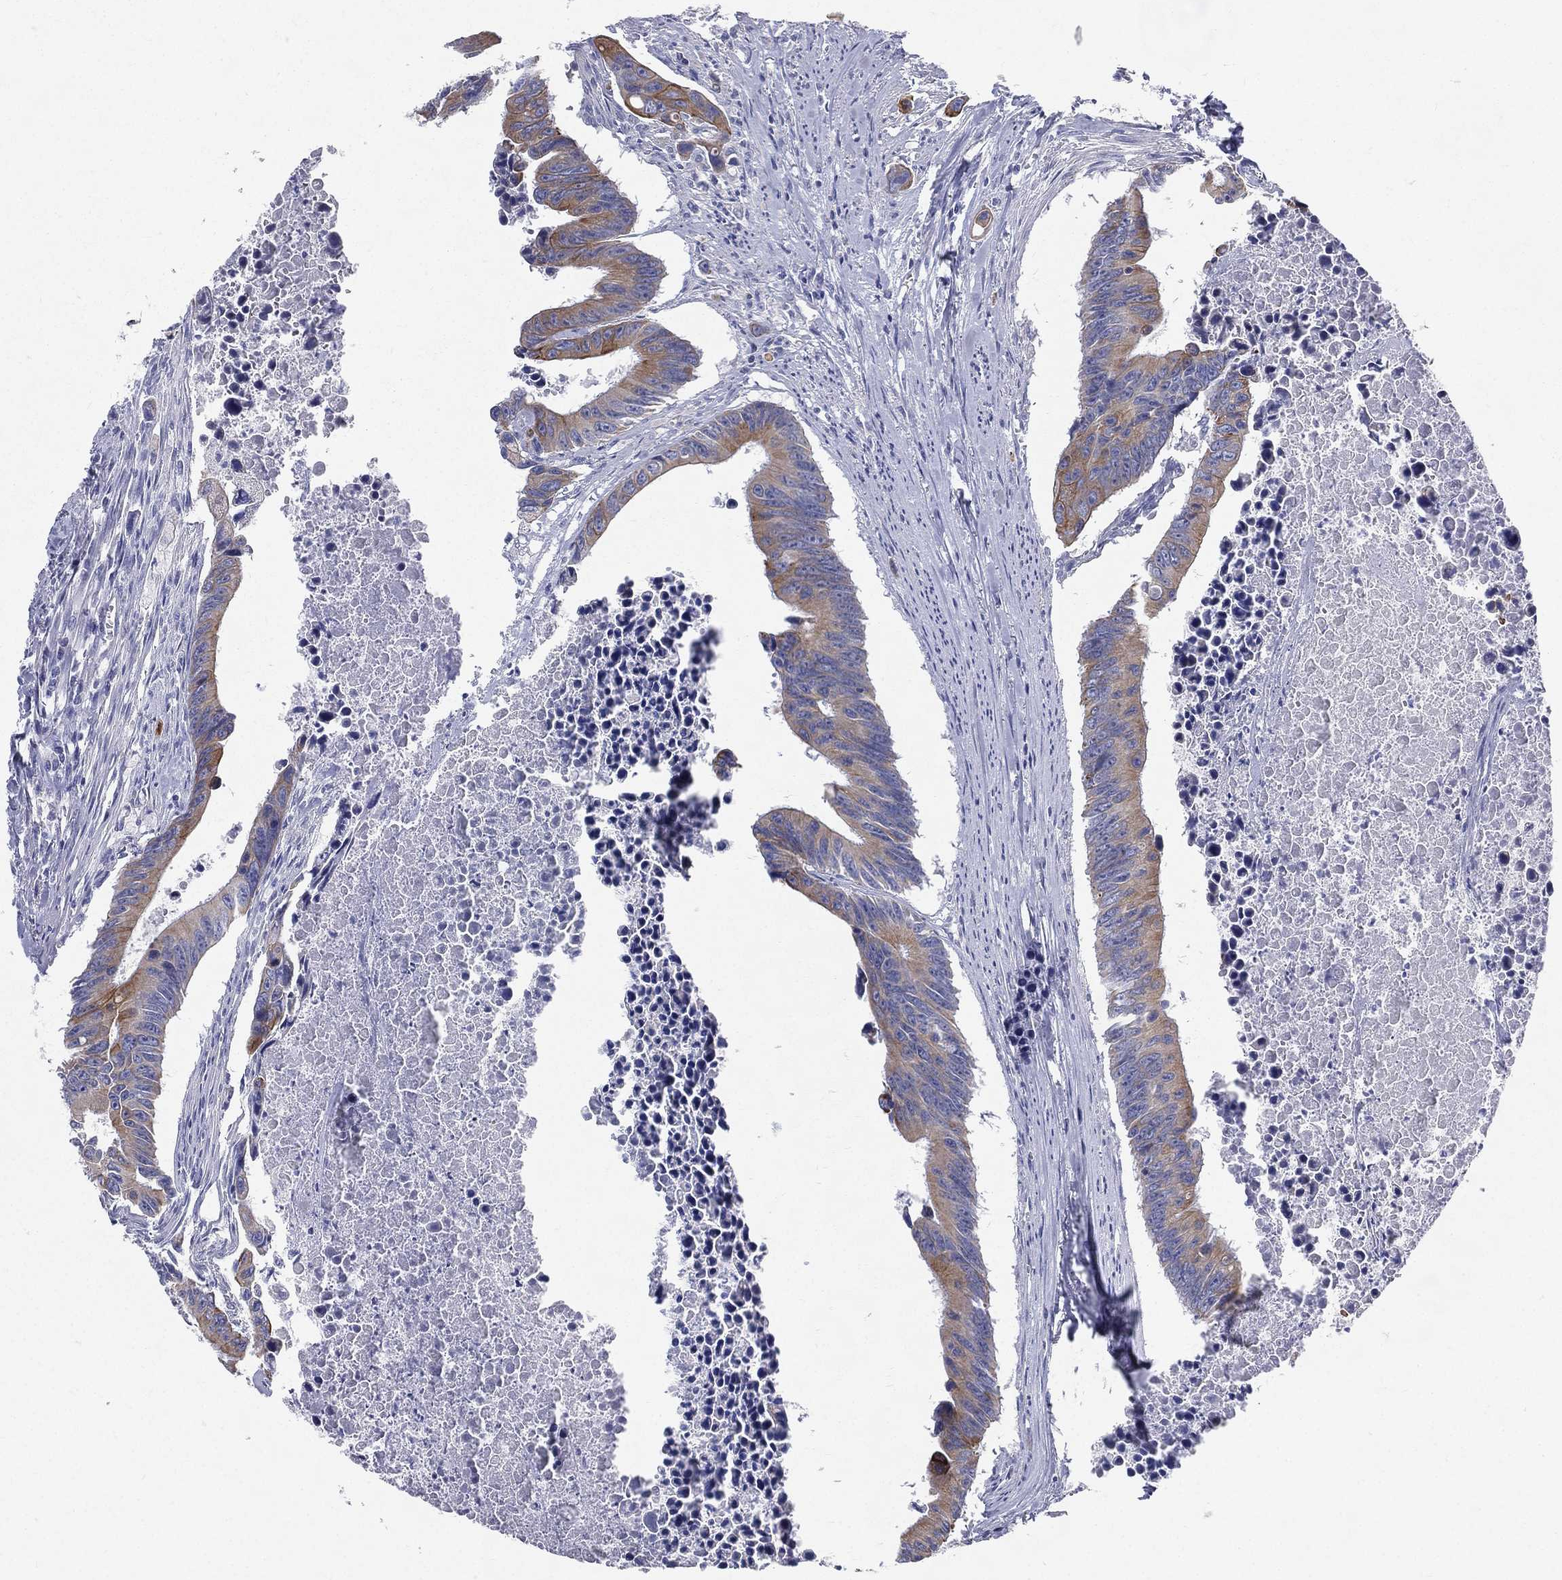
{"staining": {"intensity": "strong", "quantity": "<25%", "location": "cytoplasmic/membranous"}, "tissue": "colorectal cancer", "cell_type": "Tumor cells", "image_type": "cancer", "snomed": [{"axis": "morphology", "description": "Adenocarcinoma, NOS"}, {"axis": "topography", "description": "Colon"}], "caption": "Immunohistochemistry staining of colorectal adenocarcinoma, which displays medium levels of strong cytoplasmic/membranous expression in approximately <25% of tumor cells indicating strong cytoplasmic/membranous protein expression. The staining was performed using DAB (3,3'-diaminobenzidine) (brown) for protein detection and nuclei were counterstained in hematoxylin (blue).", "gene": "PWWP3A", "patient": {"sex": "female", "age": 87}}